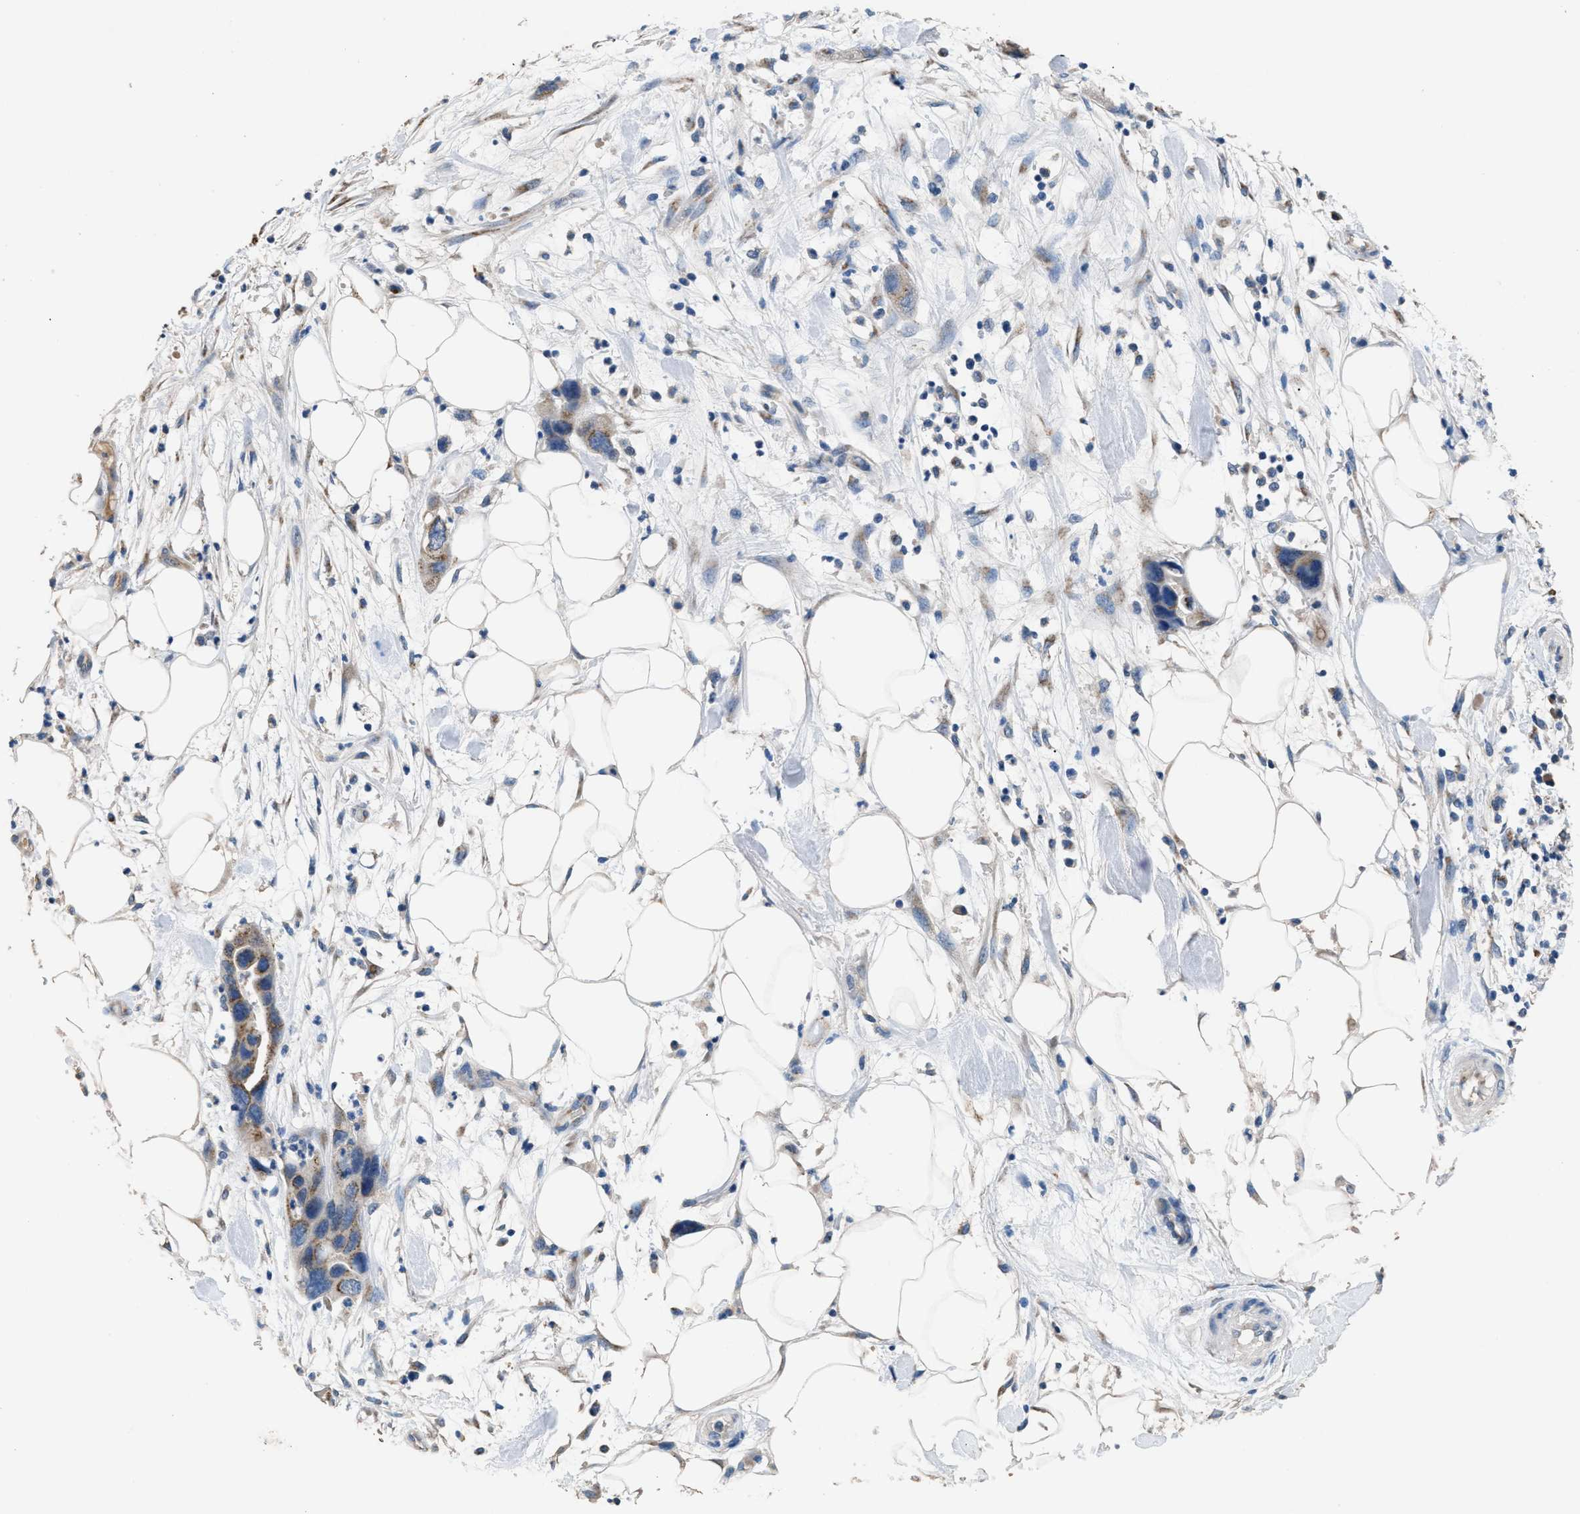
{"staining": {"intensity": "moderate", "quantity": ">75%", "location": "cytoplasmic/membranous"}, "tissue": "pancreatic cancer", "cell_type": "Tumor cells", "image_type": "cancer", "snomed": [{"axis": "morphology", "description": "Adenocarcinoma, NOS"}, {"axis": "topography", "description": "Pancreas"}], "caption": "Immunohistochemical staining of pancreatic adenocarcinoma reveals medium levels of moderate cytoplasmic/membranous protein expression in about >75% of tumor cells. Nuclei are stained in blue.", "gene": "GOLM1", "patient": {"sex": "female", "age": 71}}